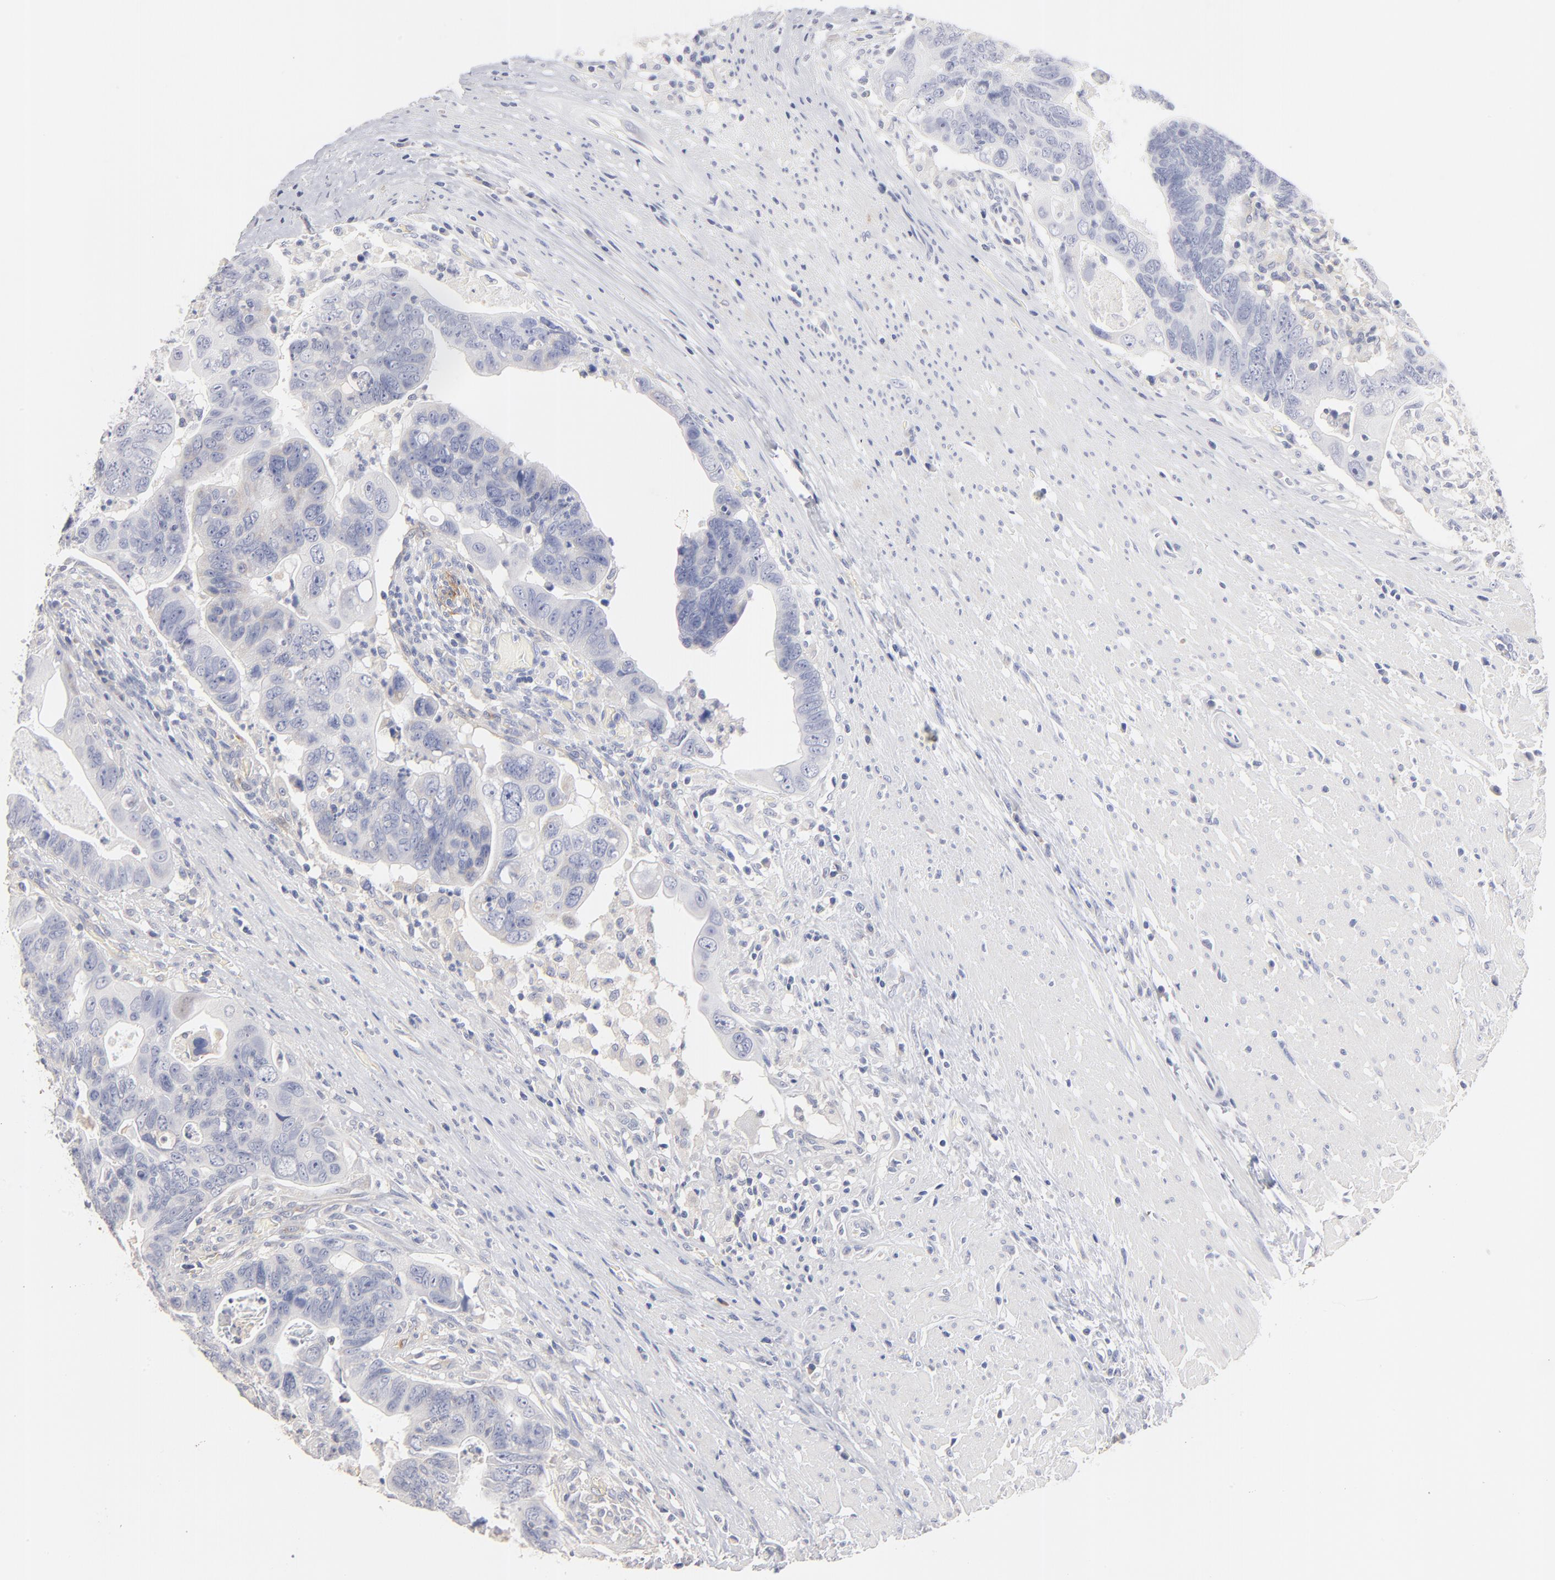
{"staining": {"intensity": "negative", "quantity": "none", "location": "none"}, "tissue": "colorectal cancer", "cell_type": "Tumor cells", "image_type": "cancer", "snomed": [{"axis": "morphology", "description": "Adenocarcinoma, NOS"}, {"axis": "topography", "description": "Rectum"}], "caption": "High power microscopy photomicrograph of an immunohistochemistry micrograph of colorectal adenocarcinoma, revealing no significant expression in tumor cells.", "gene": "ITGA8", "patient": {"sex": "male", "age": 53}}